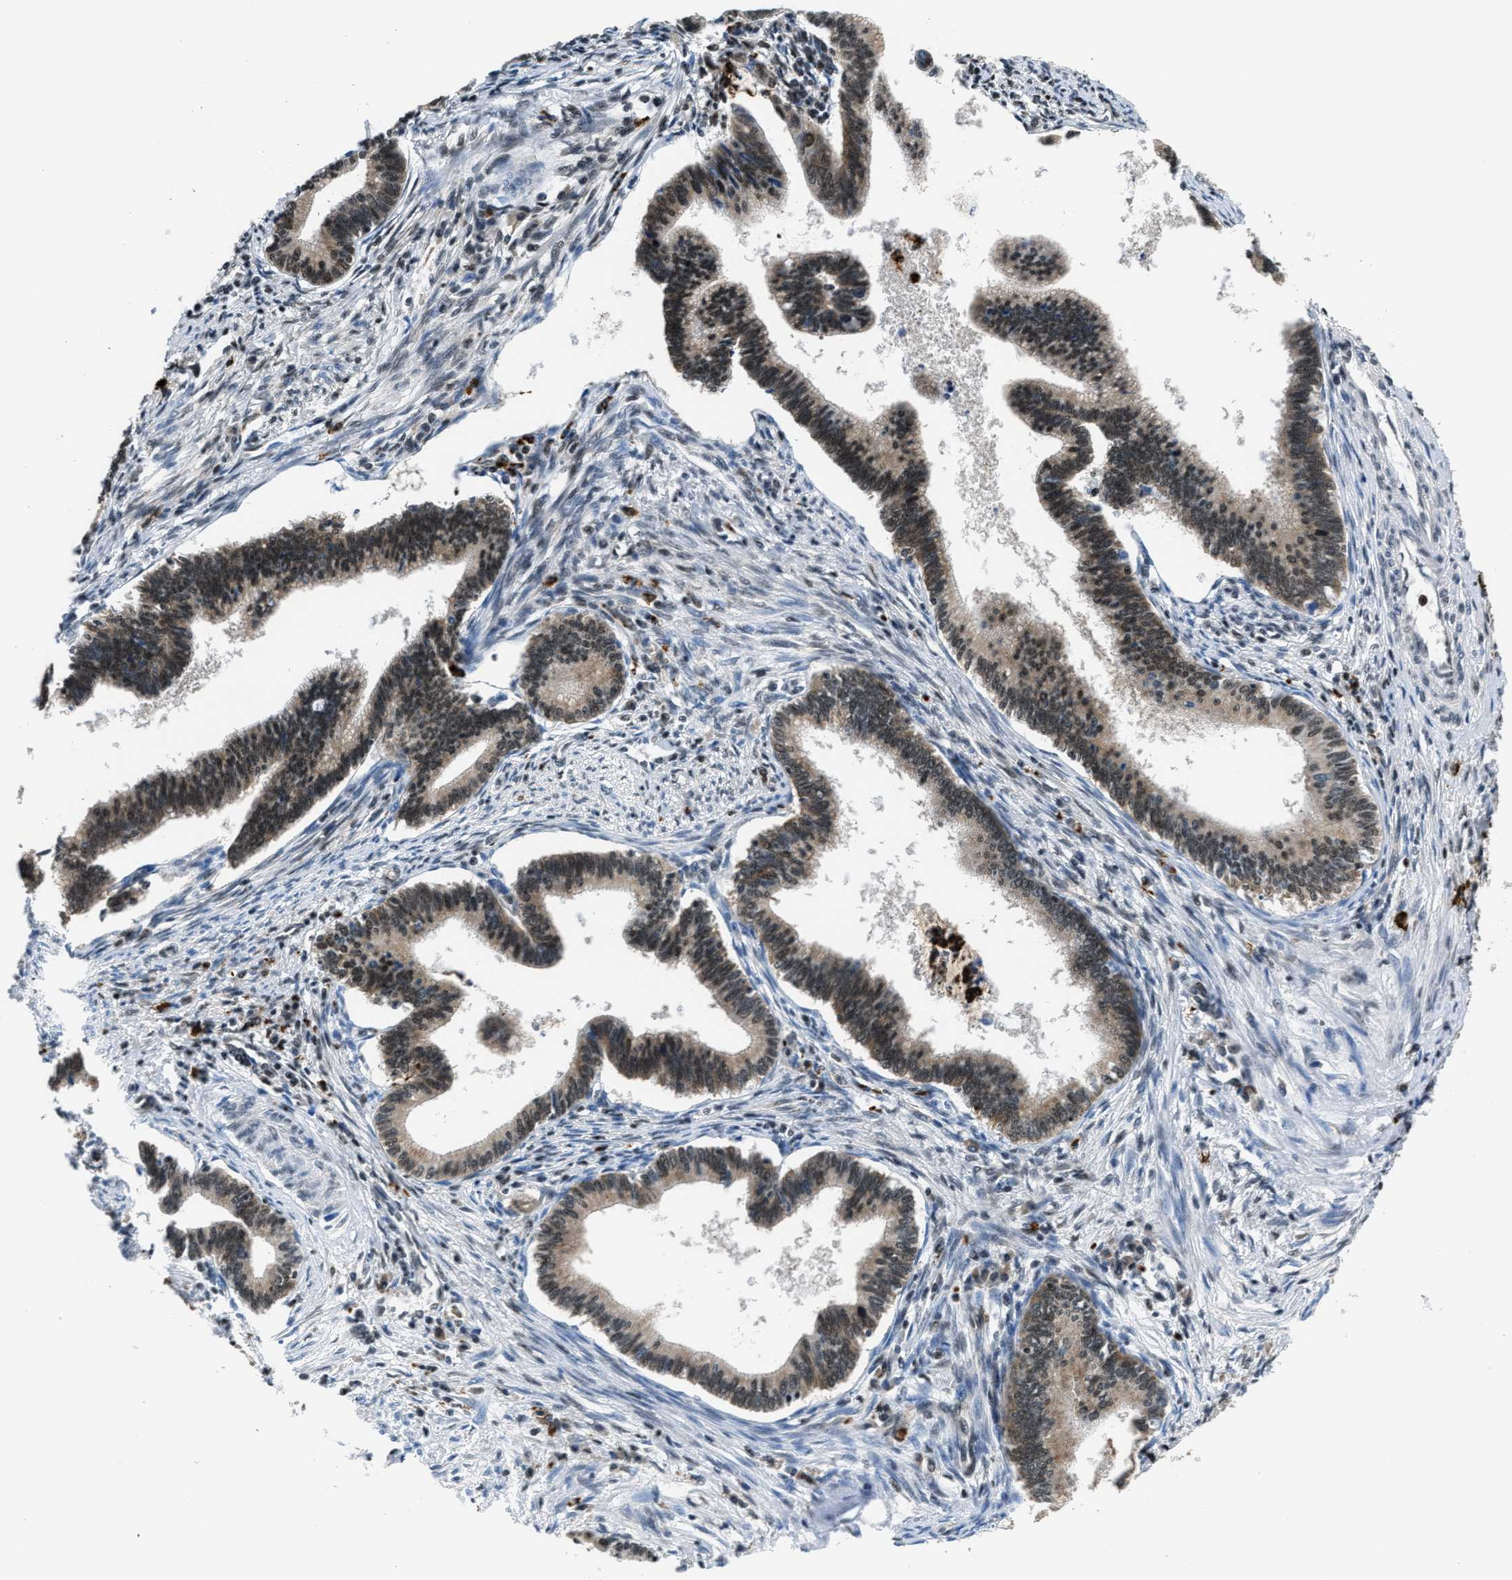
{"staining": {"intensity": "moderate", "quantity": "25%-75%", "location": "nuclear"}, "tissue": "cervical cancer", "cell_type": "Tumor cells", "image_type": "cancer", "snomed": [{"axis": "morphology", "description": "Adenocarcinoma, NOS"}, {"axis": "topography", "description": "Cervix"}], "caption": "Cervical adenocarcinoma stained for a protein (brown) shows moderate nuclear positive staining in approximately 25%-75% of tumor cells.", "gene": "CCNDBP1", "patient": {"sex": "female", "age": 36}}